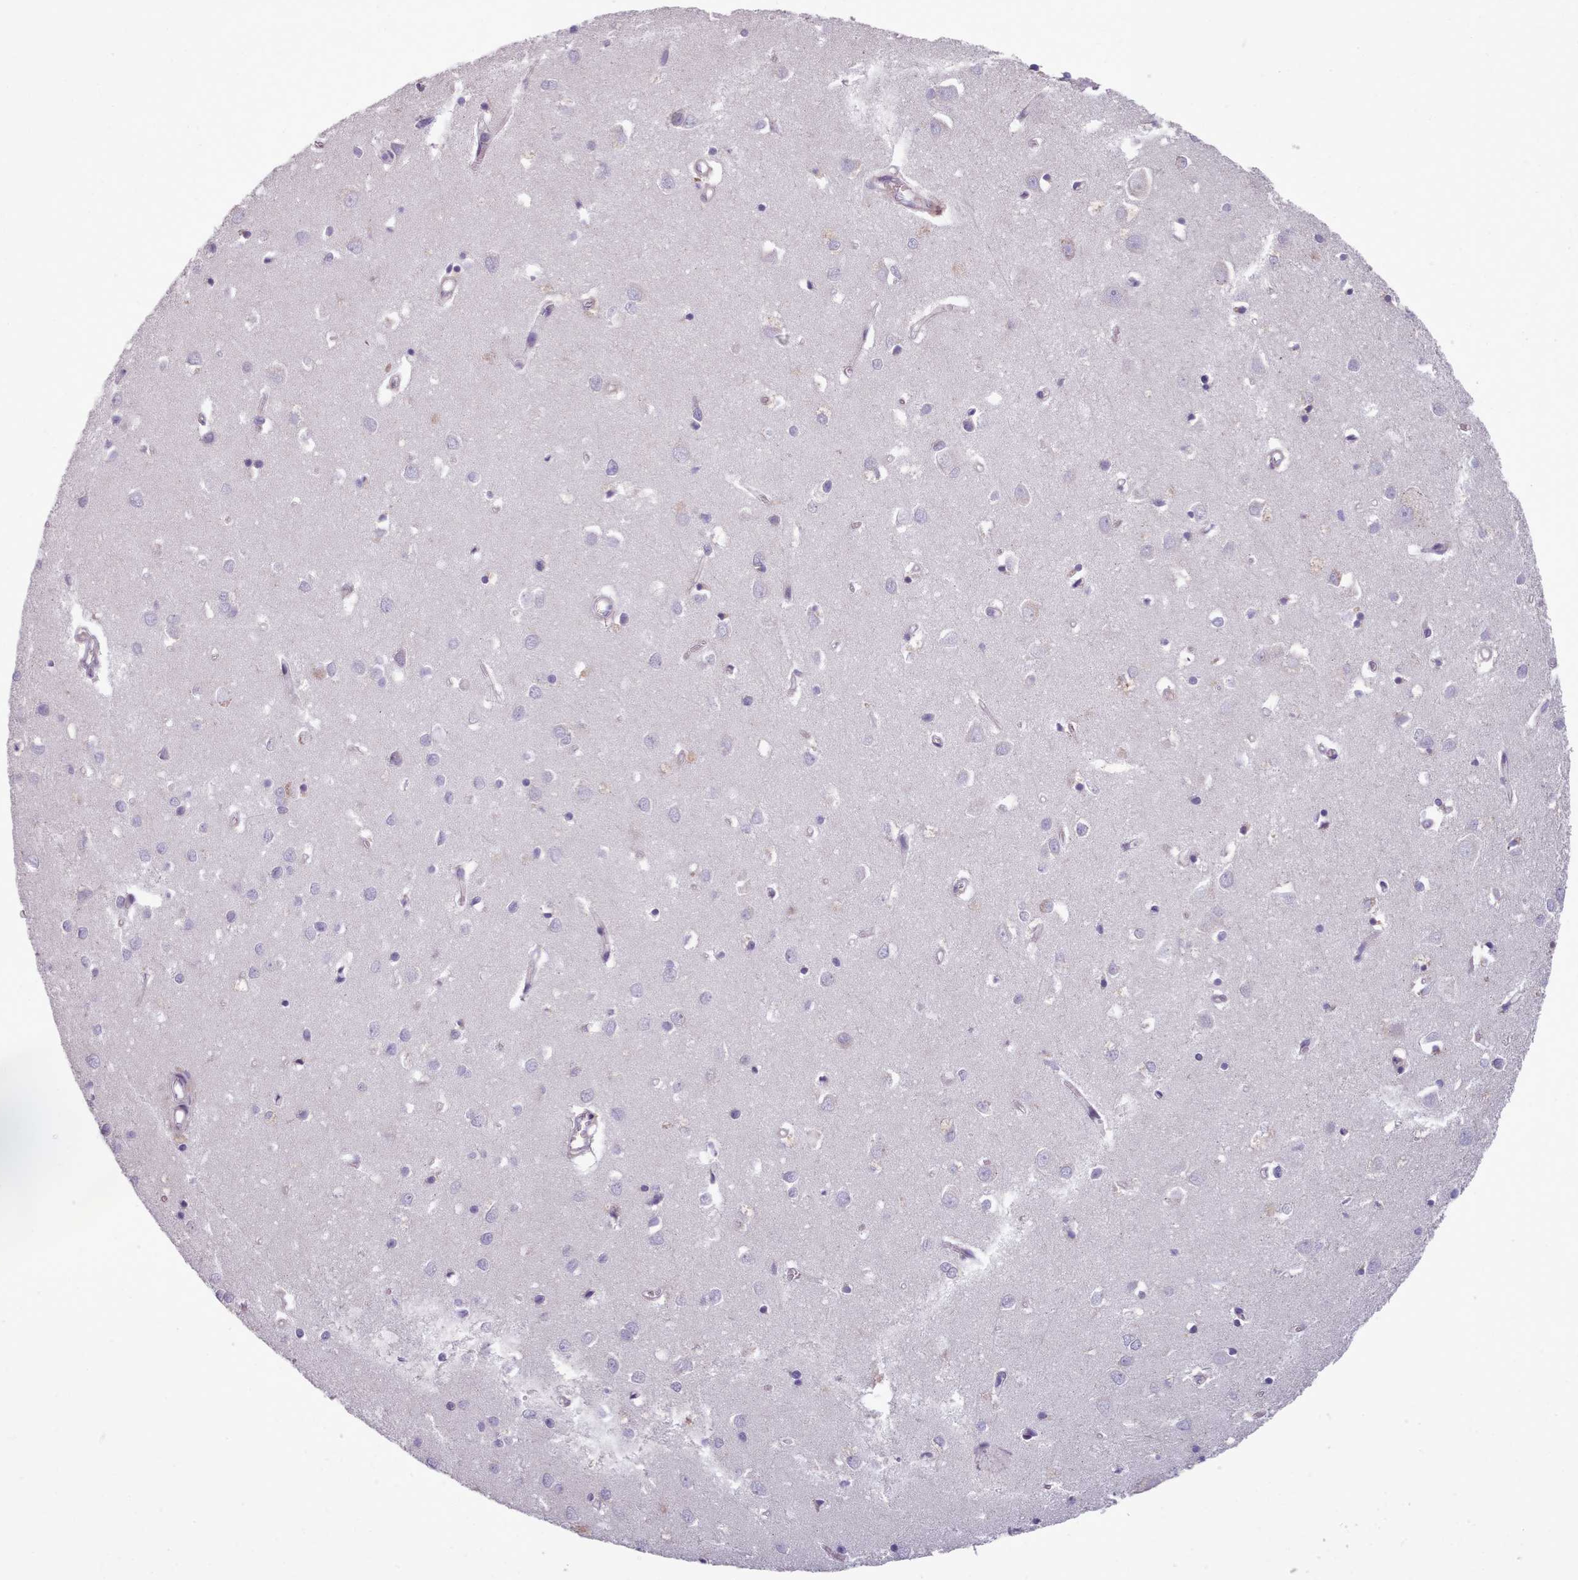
{"staining": {"intensity": "weak", "quantity": "<25%", "location": "cytoplasmic/membranous"}, "tissue": "cerebral cortex", "cell_type": "Endothelial cells", "image_type": "normal", "snomed": [{"axis": "morphology", "description": "Normal tissue, NOS"}, {"axis": "topography", "description": "Cerebral cortex"}], "caption": "Photomicrograph shows no protein expression in endothelial cells of unremarkable cerebral cortex.", "gene": "FKBP10", "patient": {"sex": "female", "age": 64}}